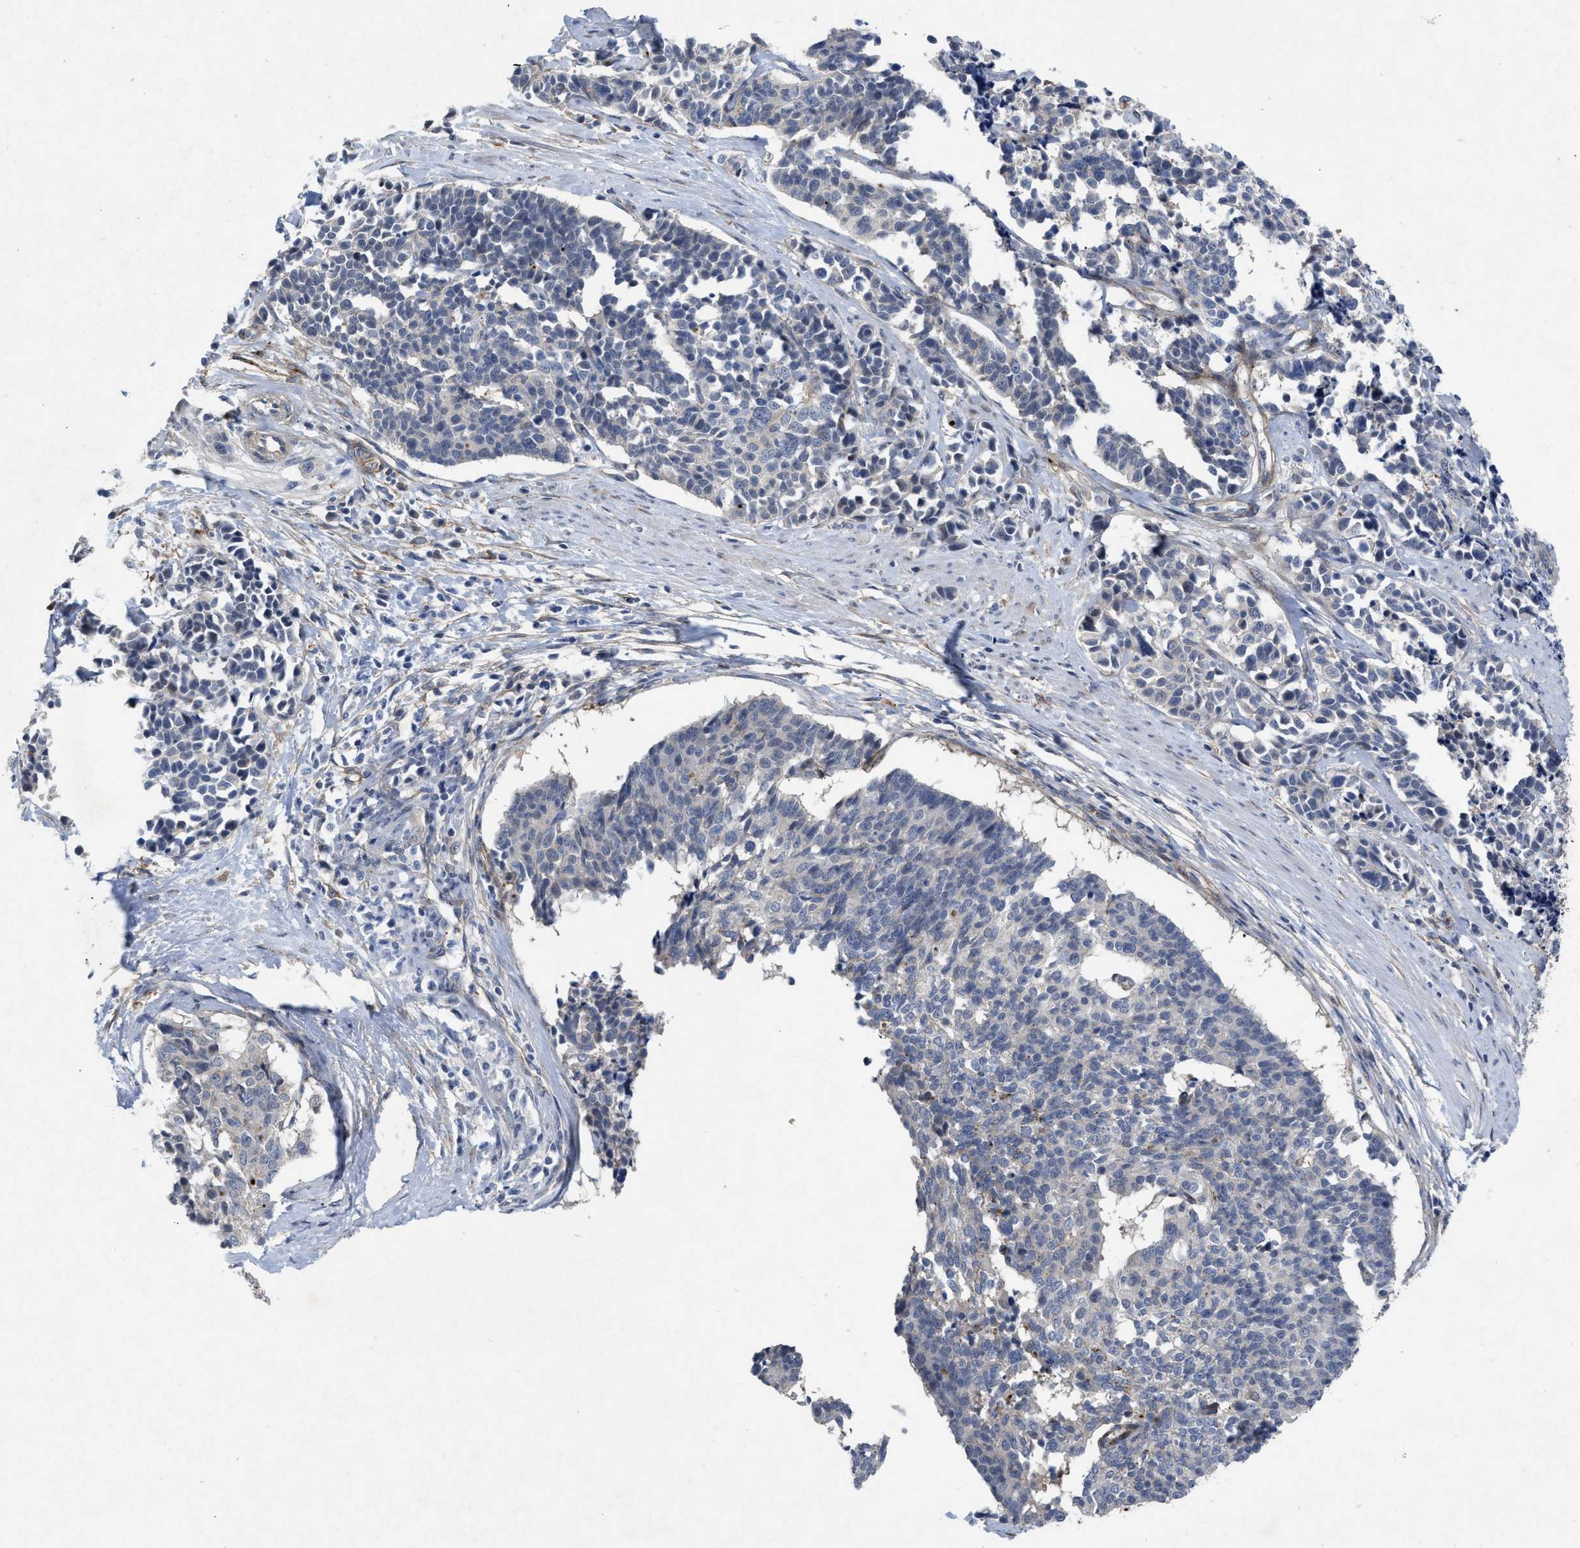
{"staining": {"intensity": "negative", "quantity": "none", "location": "none"}, "tissue": "cervical cancer", "cell_type": "Tumor cells", "image_type": "cancer", "snomed": [{"axis": "morphology", "description": "Squamous cell carcinoma, NOS"}, {"axis": "topography", "description": "Cervix"}], "caption": "The image exhibits no staining of tumor cells in cervical cancer (squamous cell carcinoma). The staining is performed using DAB (3,3'-diaminobenzidine) brown chromogen with nuclei counter-stained in using hematoxylin.", "gene": "PDGFRA", "patient": {"sex": "female", "age": 35}}